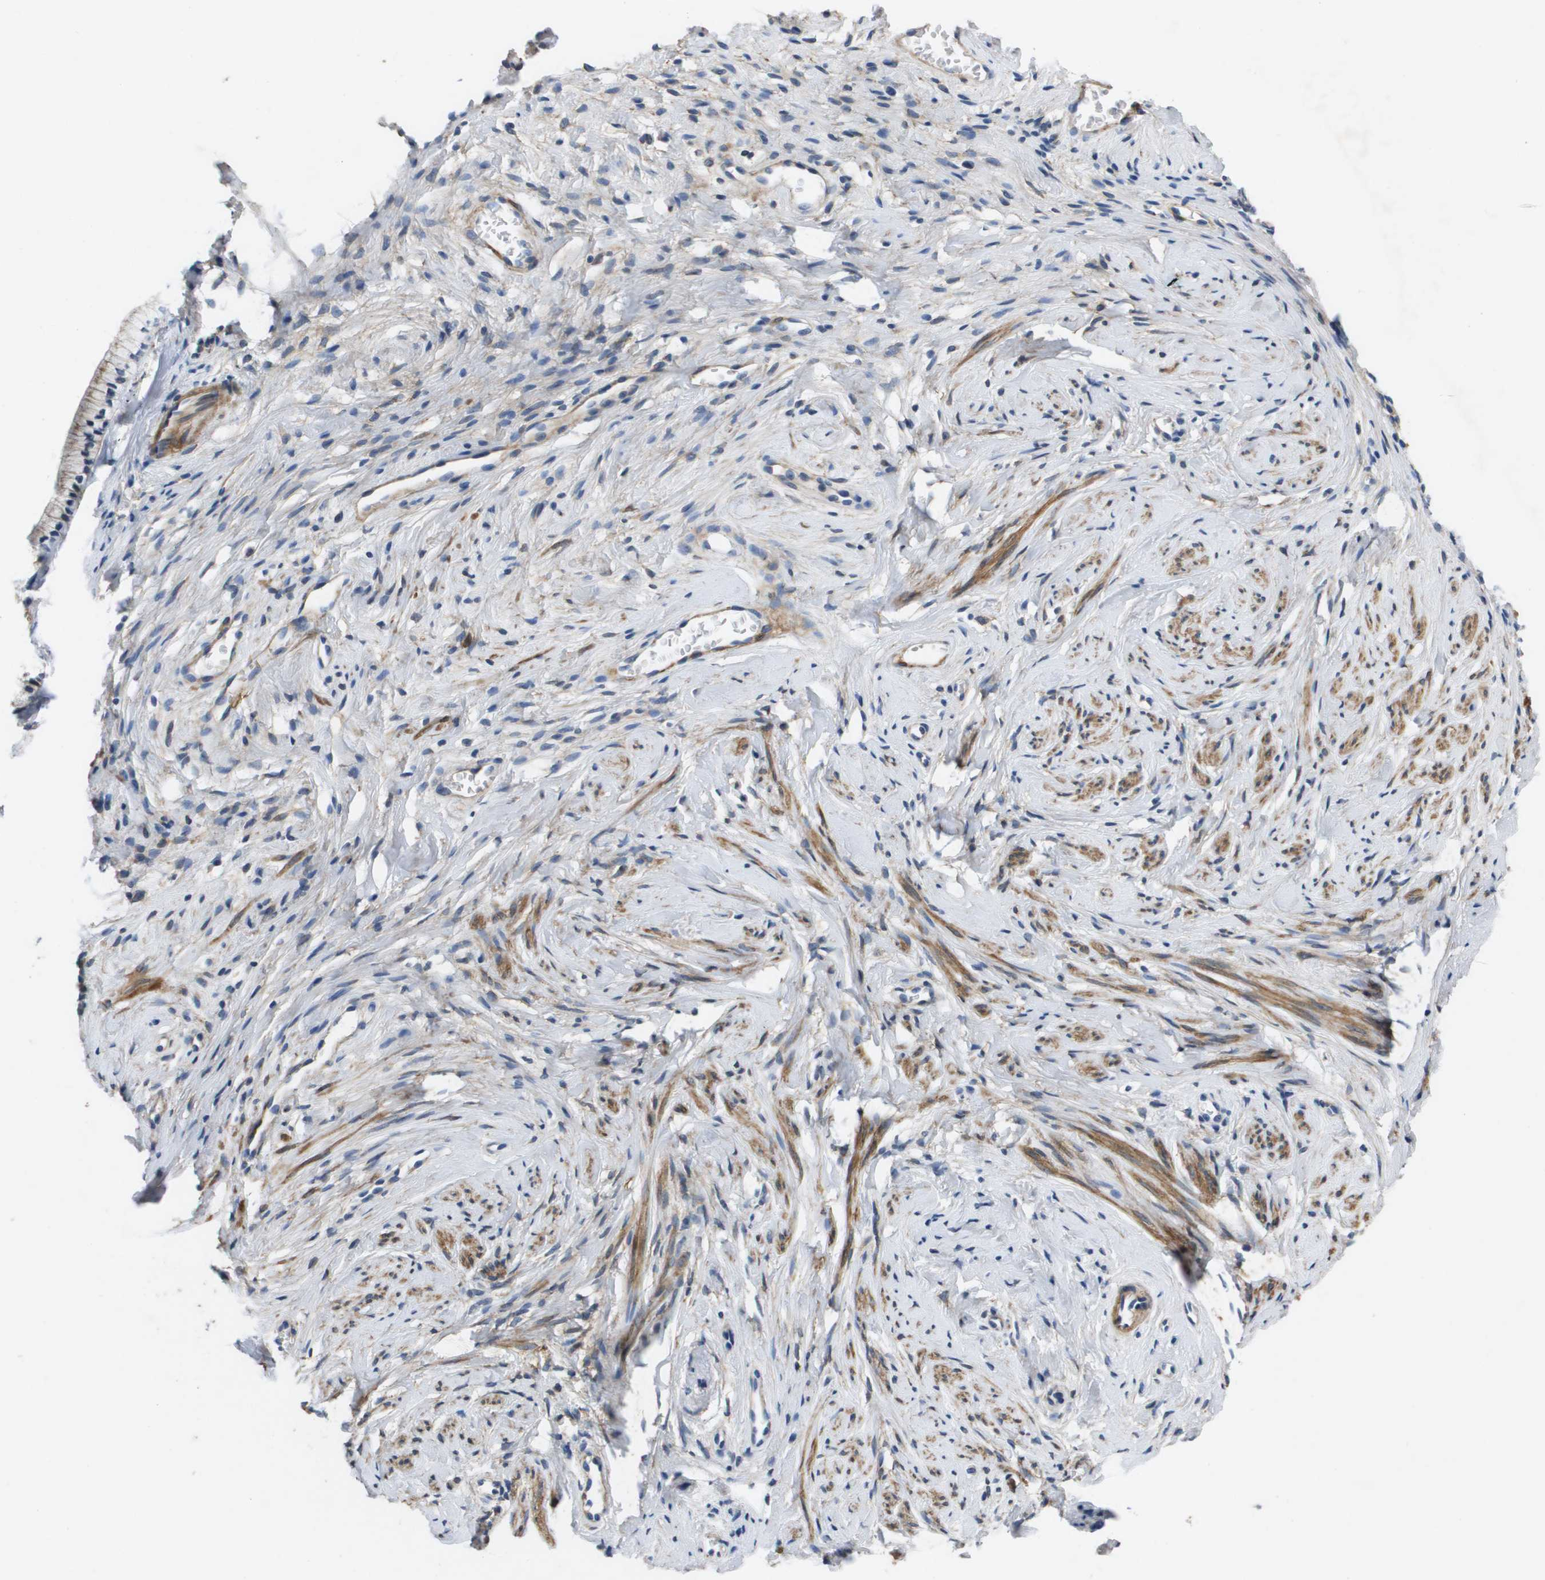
{"staining": {"intensity": "weak", "quantity": "<25%", "location": "cytoplasmic/membranous"}, "tissue": "cervix", "cell_type": "Glandular cells", "image_type": "normal", "snomed": [{"axis": "morphology", "description": "Normal tissue, NOS"}, {"axis": "topography", "description": "Cervix"}], "caption": "The immunohistochemistry (IHC) micrograph has no significant staining in glandular cells of cervix.", "gene": "LPP", "patient": {"sex": "female", "age": 77}}